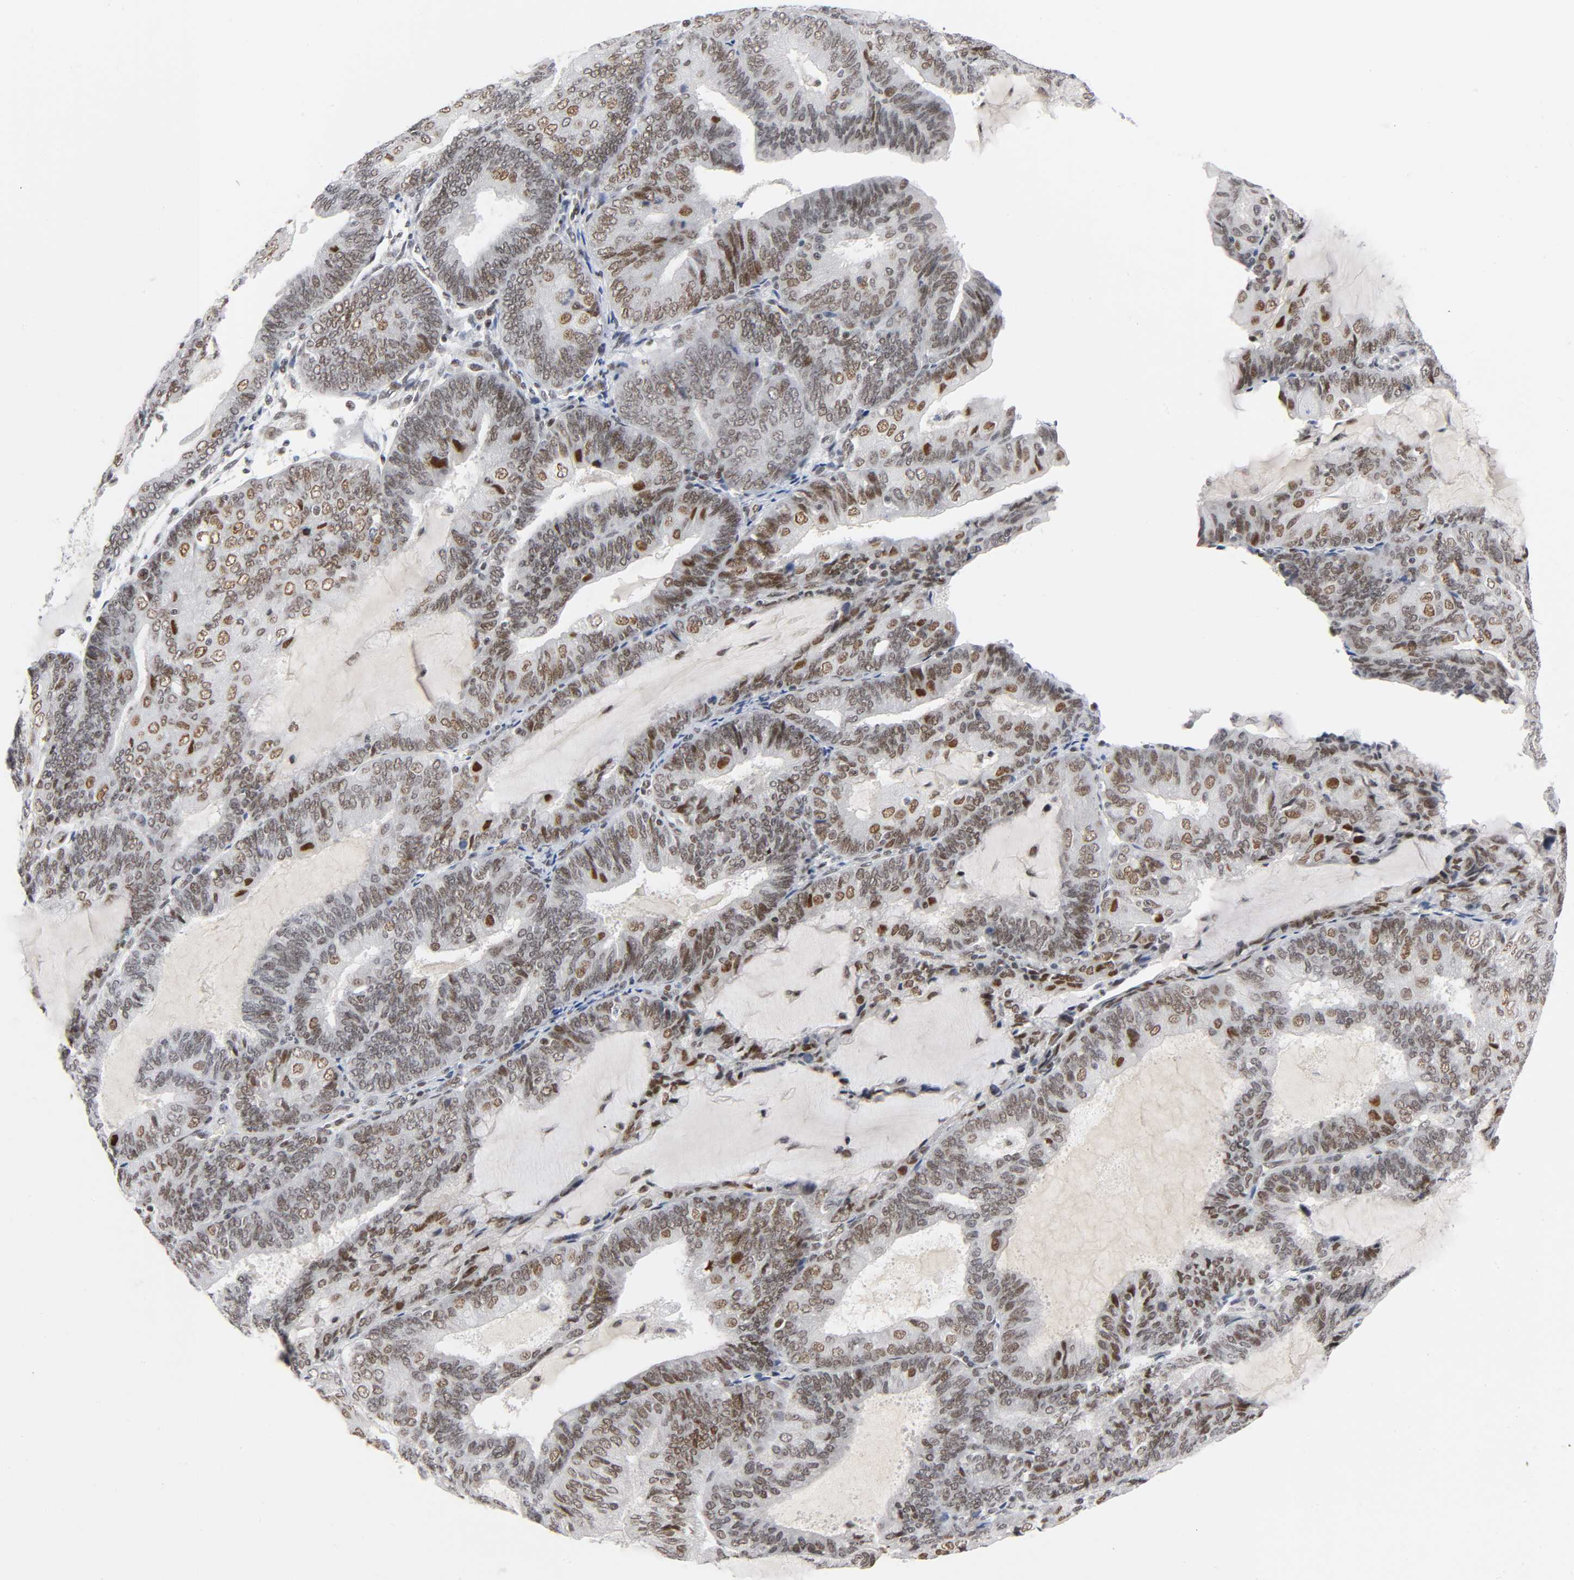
{"staining": {"intensity": "moderate", "quantity": ">75%", "location": "nuclear"}, "tissue": "endometrial cancer", "cell_type": "Tumor cells", "image_type": "cancer", "snomed": [{"axis": "morphology", "description": "Adenocarcinoma, NOS"}, {"axis": "topography", "description": "Endometrium"}], "caption": "Moderate nuclear expression for a protein is present in about >75% of tumor cells of endometrial cancer (adenocarcinoma) using immunohistochemistry.", "gene": "DIDO1", "patient": {"sex": "female", "age": 81}}